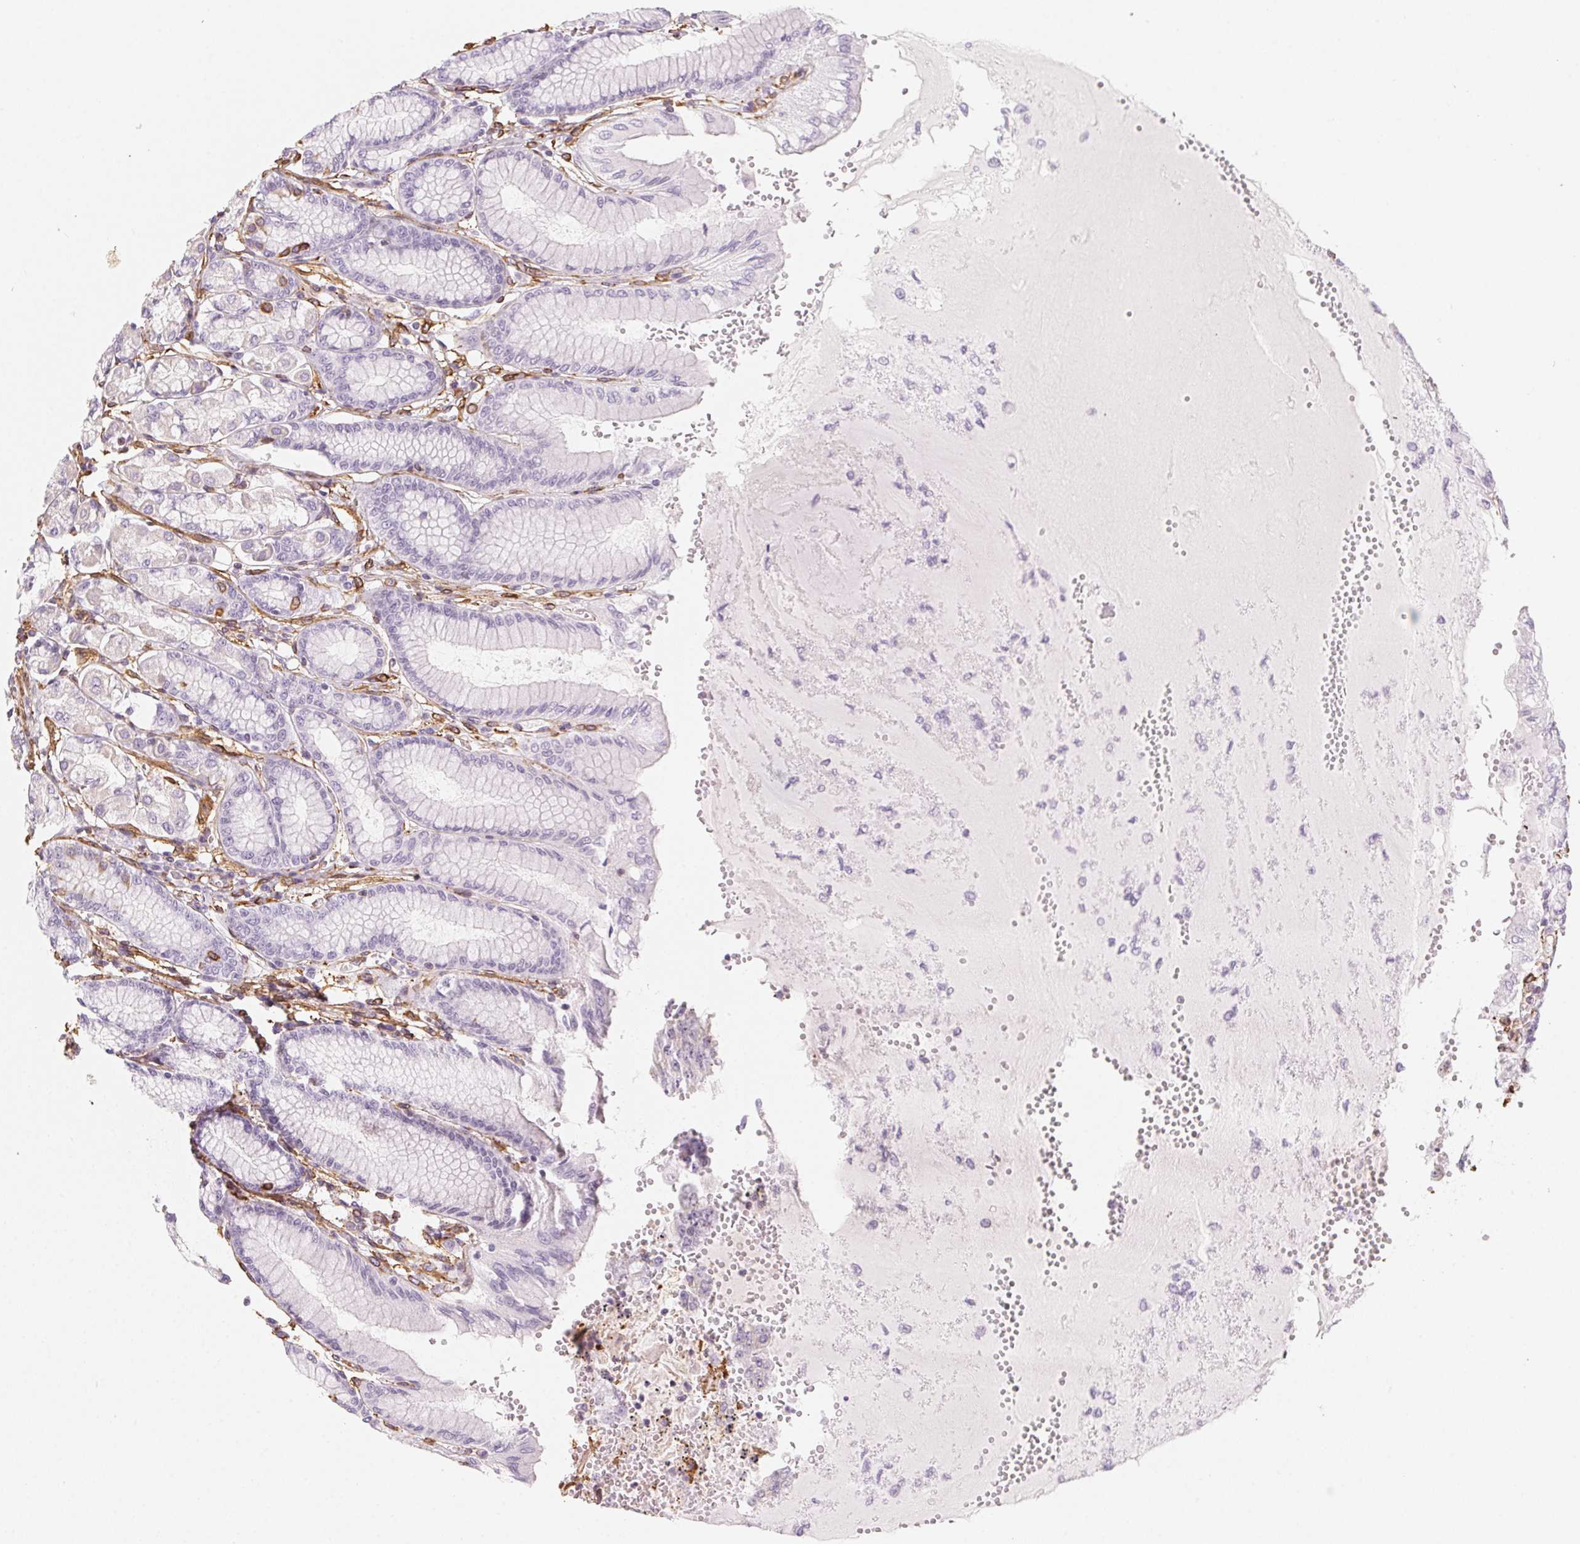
{"staining": {"intensity": "negative", "quantity": "none", "location": "none"}, "tissue": "stomach", "cell_type": "Glandular cells", "image_type": "normal", "snomed": [{"axis": "morphology", "description": "Normal tissue, NOS"}, {"axis": "topography", "description": "Stomach"}, {"axis": "topography", "description": "Stomach, lower"}], "caption": "A histopathology image of stomach stained for a protein exhibits no brown staining in glandular cells.", "gene": "RSBN1", "patient": {"sex": "male", "age": 76}}